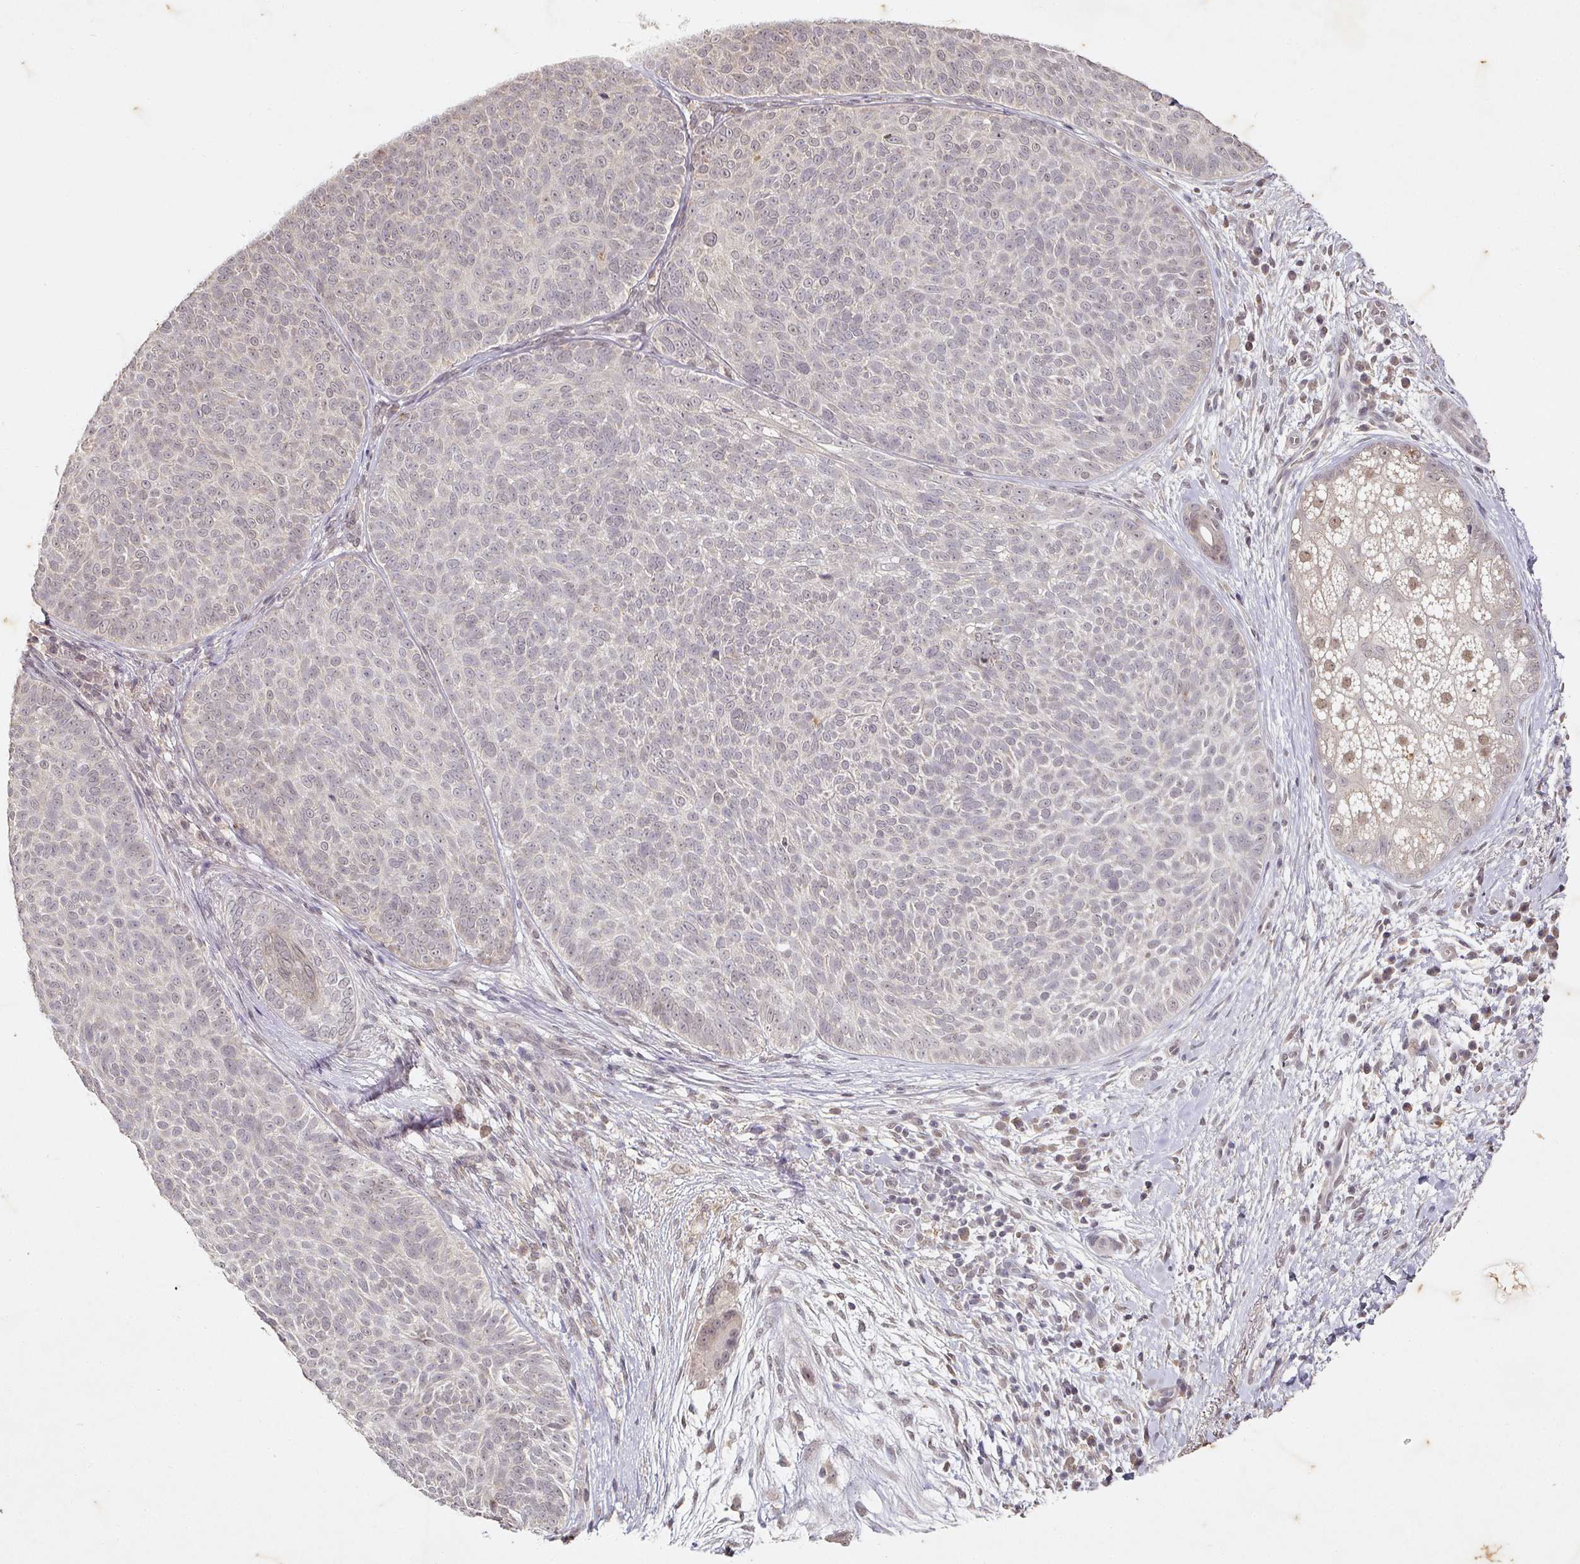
{"staining": {"intensity": "negative", "quantity": "none", "location": "none"}, "tissue": "skin cancer", "cell_type": "Tumor cells", "image_type": "cancer", "snomed": [{"axis": "morphology", "description": "Basal cell carcinoma"}, {"axis": "topography", "description": "Skin"}], "caption": "IHC histopathology image of human skin basal cell carcinoma stained for a protein (brown), which shows no positivity in tumor cells.", "gene": "CAPN5", "patient": {"sex": "male", "age": 85}}